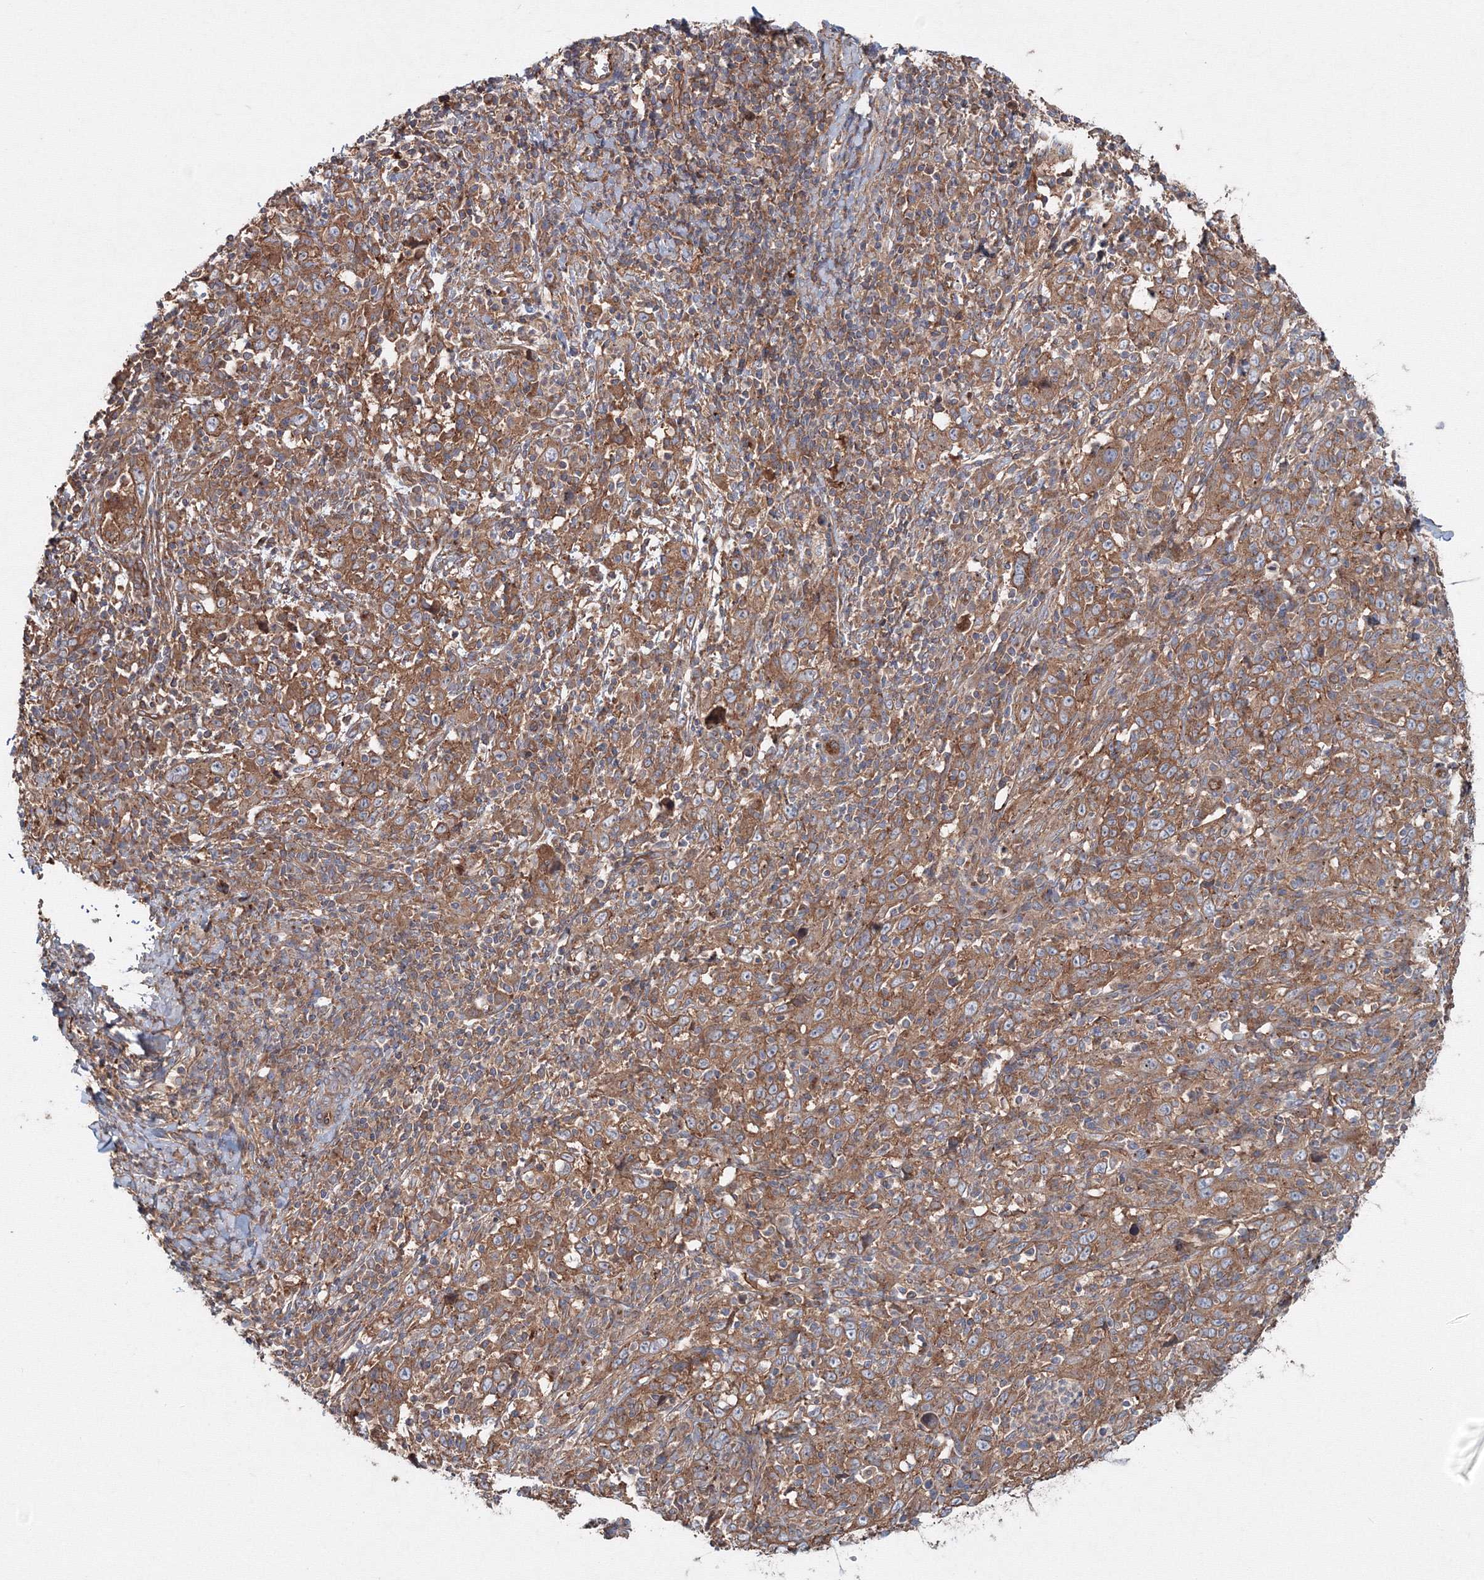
{"staining": {"intensity": "moderate", "quantity": ">75%", "location": "cytoplasmic/membranous"}, "tissue": "cervical cancer", "cell_type": "Tumor cells", "image_type": "cancer", "snomed": [{"axis": "morphology", "description": "Squamous cell carcinoma, NOS"}, {"axis": "topography", "description": "Cervix"}], "caption": "This is an image of IHC staining of squamous cell carcinoma (cervical), which shows moderate positivity in the cytoplasmic/membranous of tumor cells.", "gene": "EXOC1", "patient": {"sex": "female", "age": 46}}